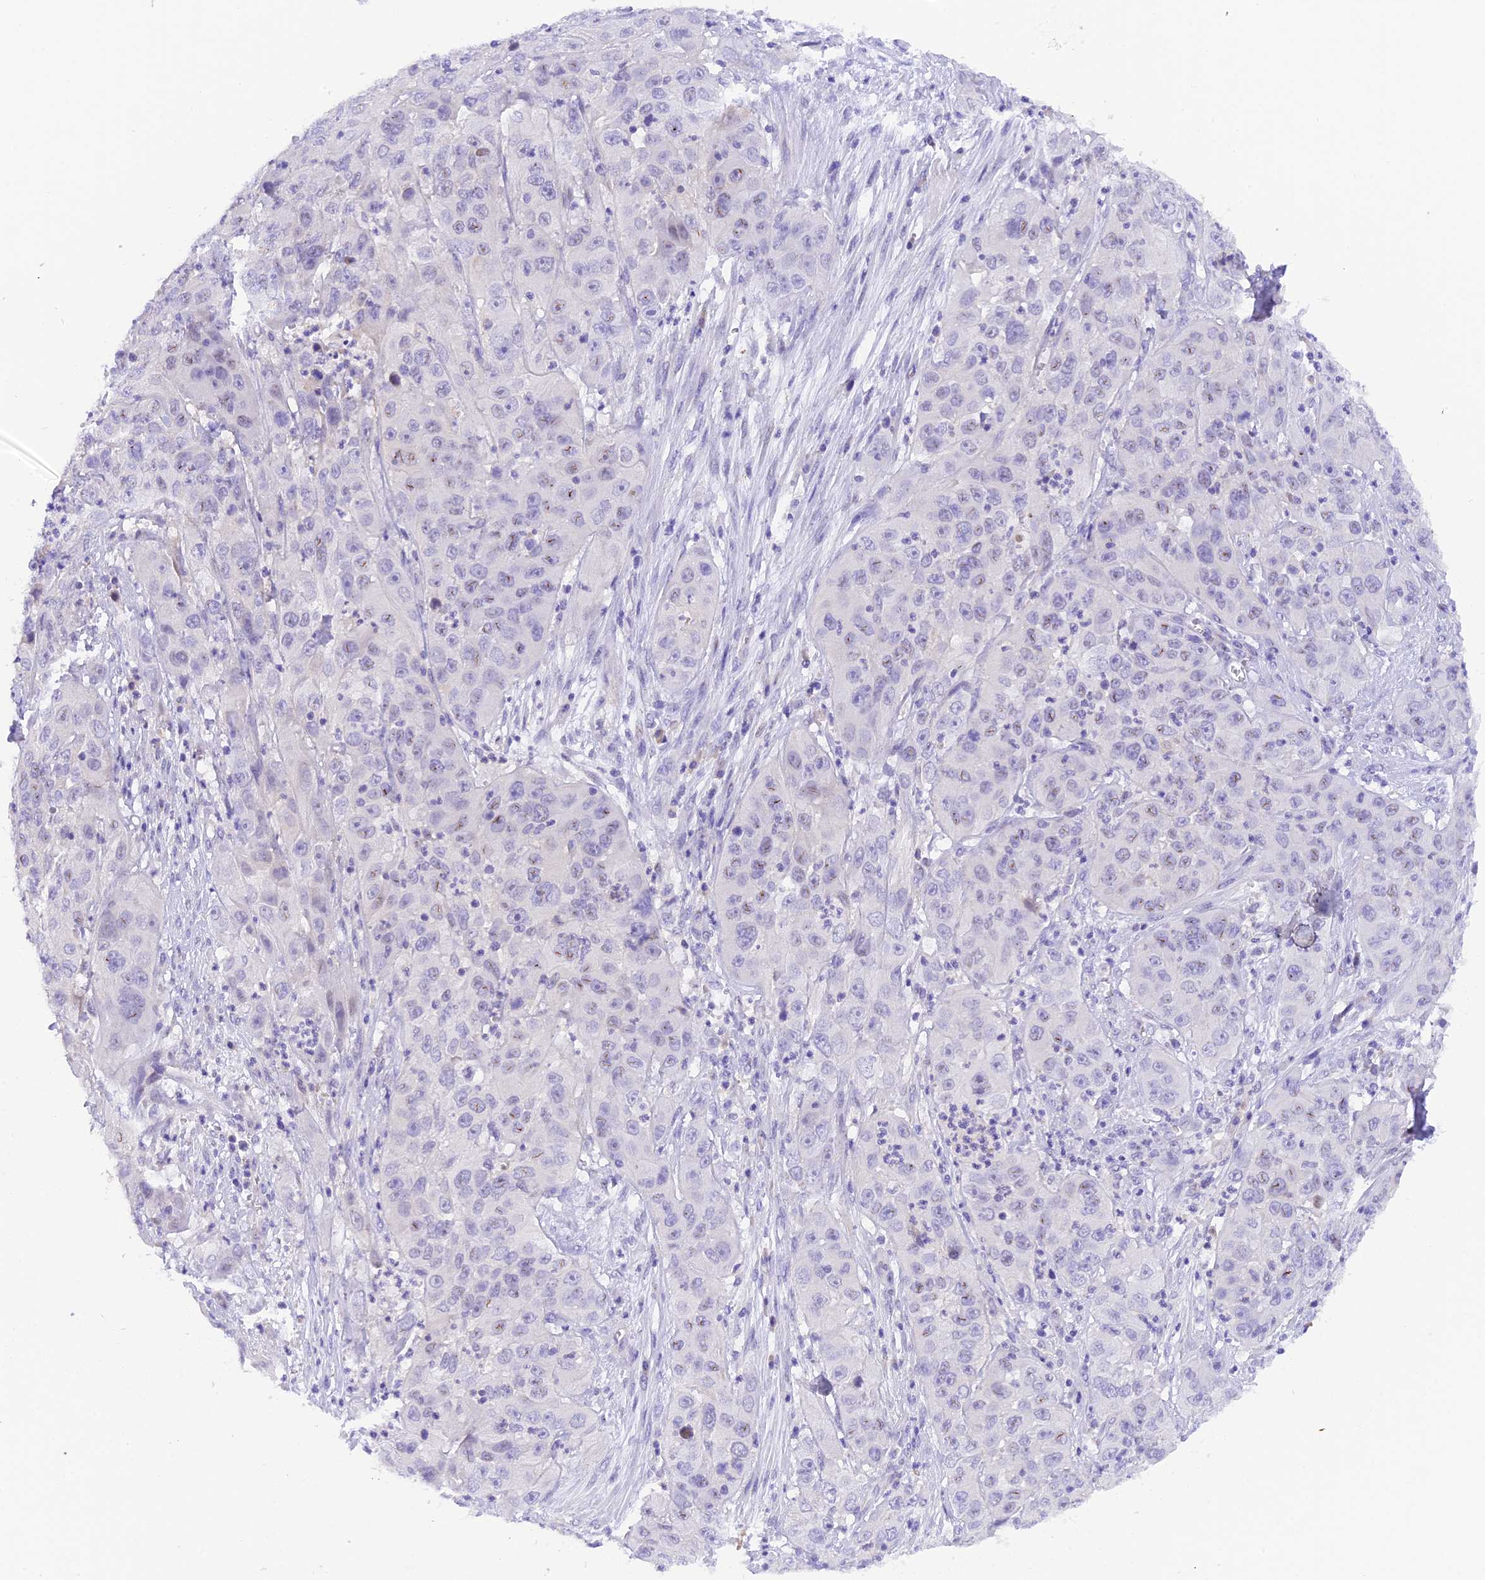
{"staining": {"intensity": "negative", "quantity": "none", "location": "none"}, "tissue": "cervical cancer", "cell_type": "Tumor cells", "image_type": "cancer", "snomed": [{"axis": "morphology", "description": "Squamous cell carcinoma, NOS"}, {"axis": "topography", "description": "Cervix"}], "caption": "IHC image of neoplastic tissue: human cervical cancer stained with DAB (3,3'-diaminobenzidine) displays no significant protein expression in tumor cells.", "gene": "COL6A5", "patient": {"sex": "female", "age": 32}}